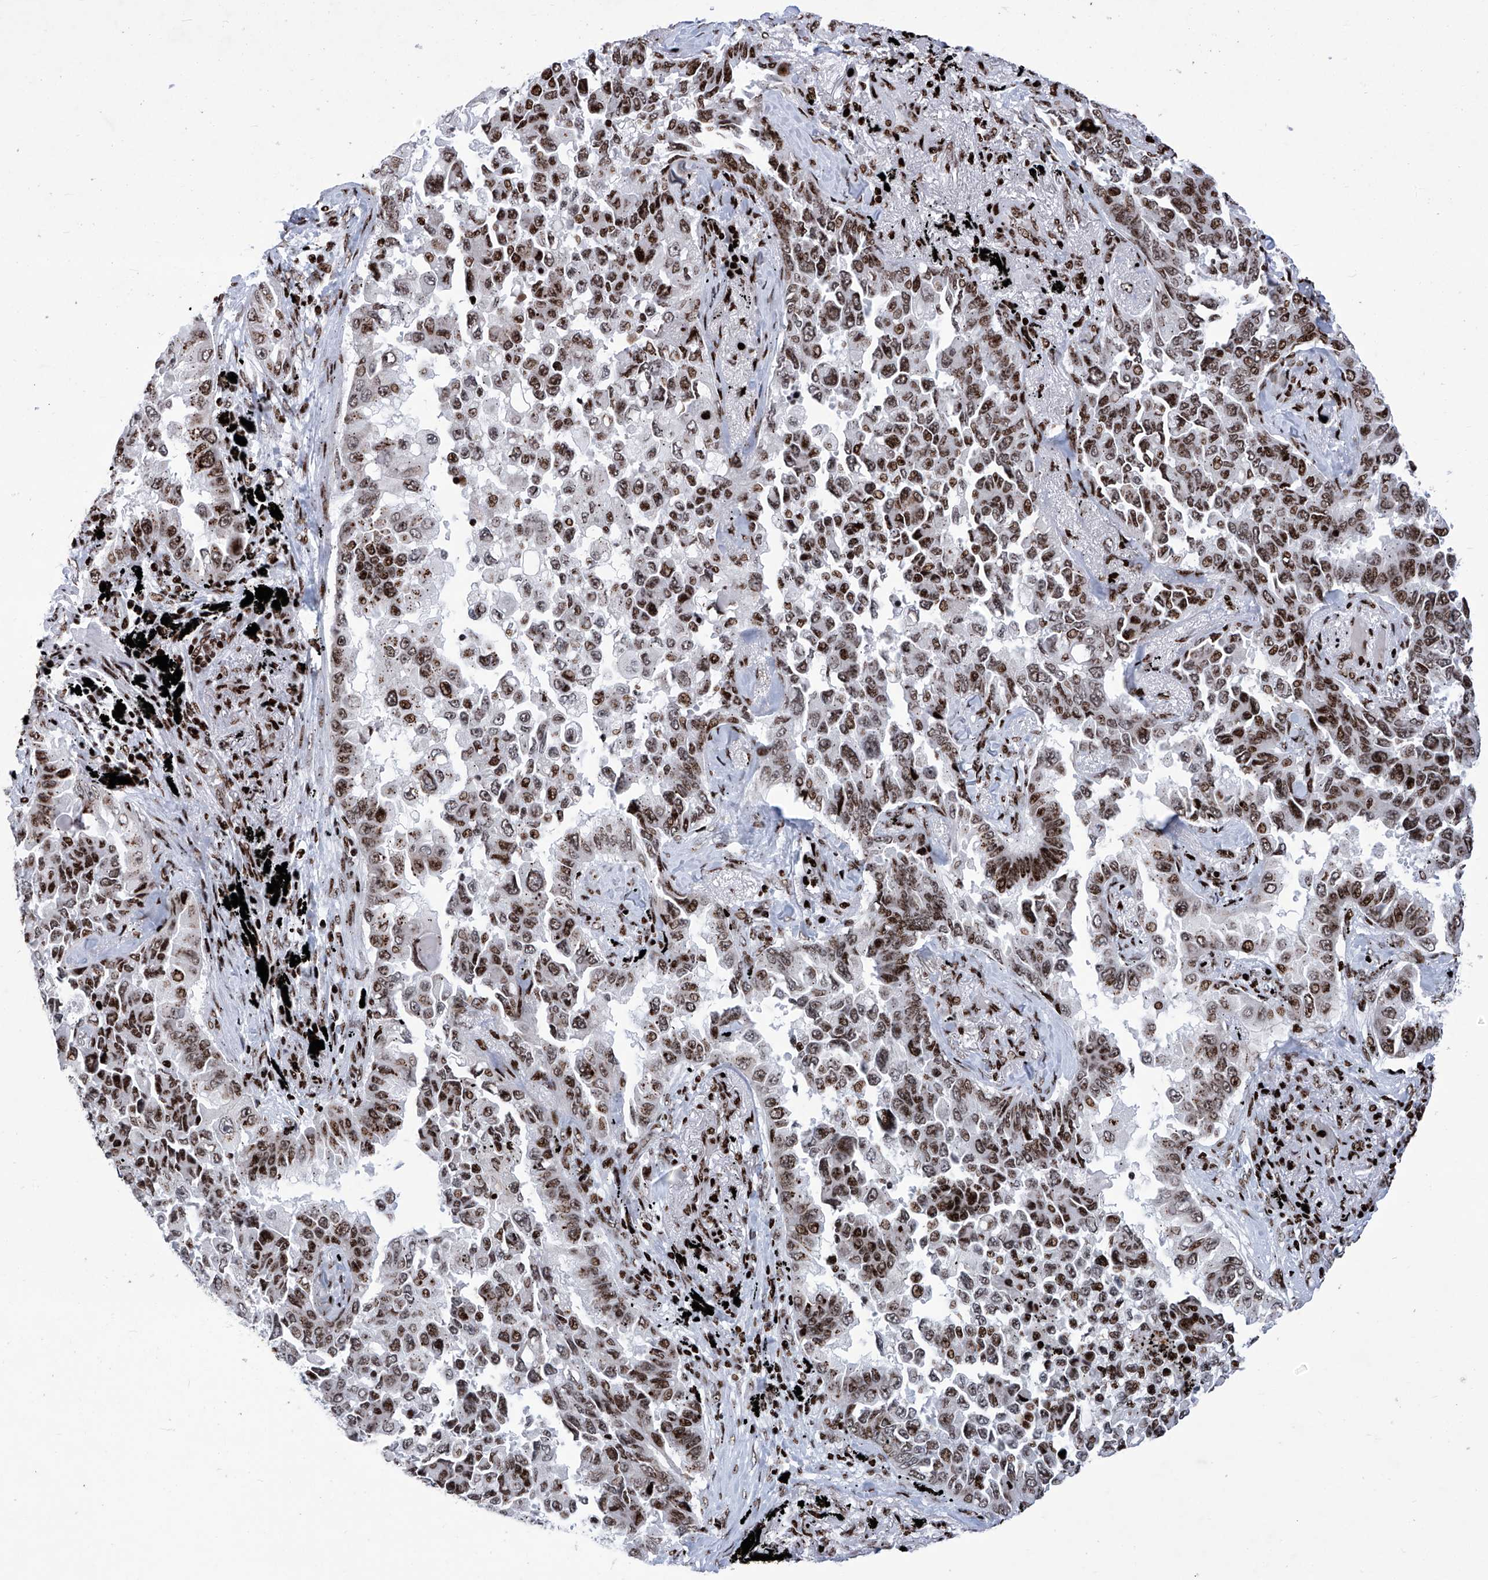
{"staining": {"intensity": "moderate", "quantity": ">75%", "location": "nuclear"}, "tissue": "lung cancer", "cell_type": "Tumor cells", "image_type": "cancer", "snomed": [{"axis": "morphology", "description": "Adenocarcinoma, NOS"}, {"axis": "topography", "description": "Lung"}], "caption": "A high-resolution image shows immunohistochemistry staining of adenocarcinoma (lung), which exhibits moderate nuclear staining in about >75% of tumor cells. (IHC, brightfield microscopy, high magnification).", "gene": "HEY2", "patient": {"sex": "female", "age": 67}}